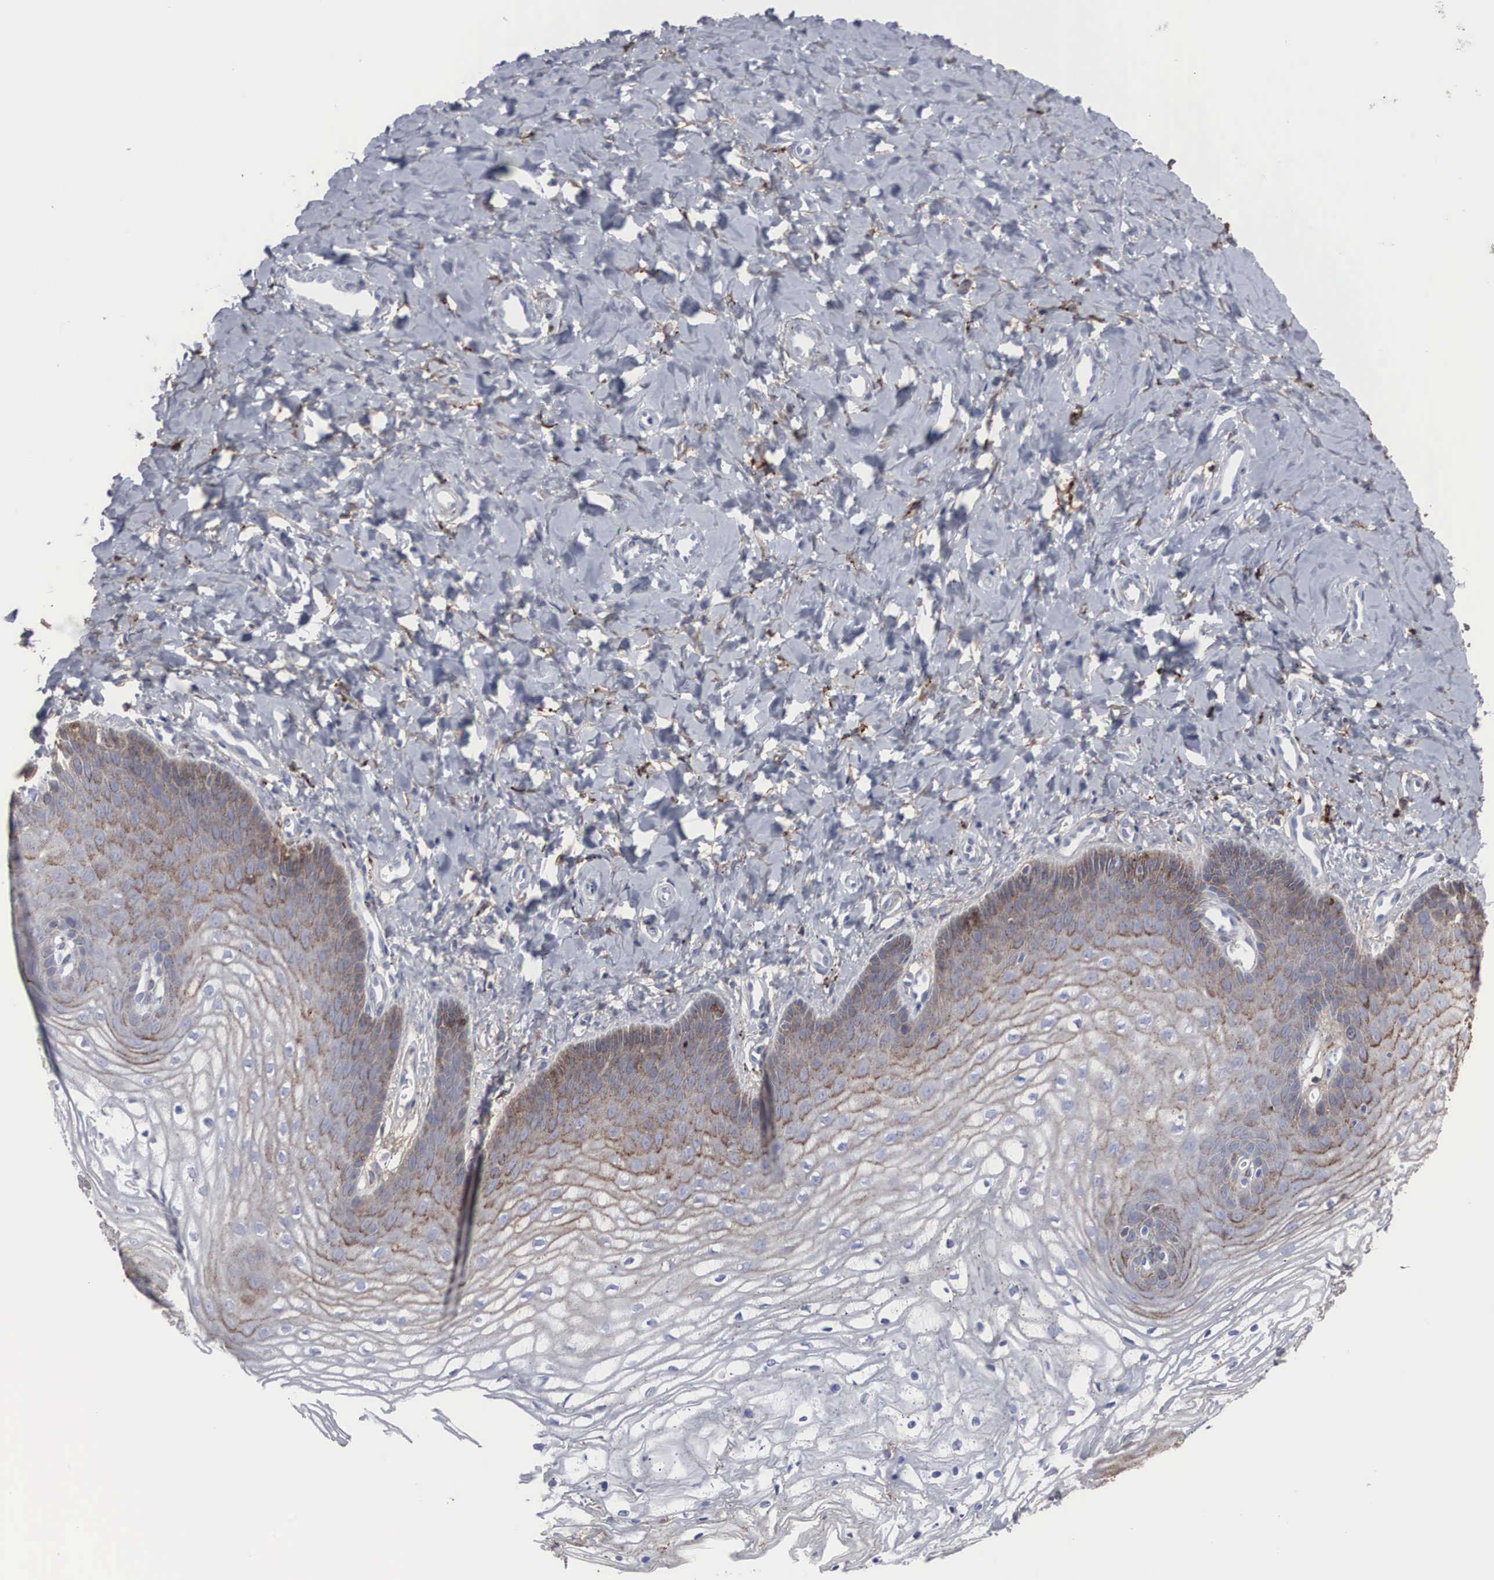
{"staining": {"intensity": "moderate", "quantity": ">75%", "location": "cytoplasmic/membranous"}, "tissue": "vagina", "cell_type": "Squamous epithelial cells", "image_type": "normal", "snomed": [{"axis": "morphology", "description": "Normal tissue, NOS"}, {"axis": "topography", "description": "Vagina"}], "caption": "High-power microscopy captured an IHC micrograph of normal vagina, revealing moderate cytoplasmic/membranous expression in about >75% of squamous epithelial cells. Using DAB (brown) and hematoxylin (blue) stains, captured at high magnification using brightfield microscopy.", "gene": "LGALS3BP", "patient": {"sex": "female", "age": 68}}